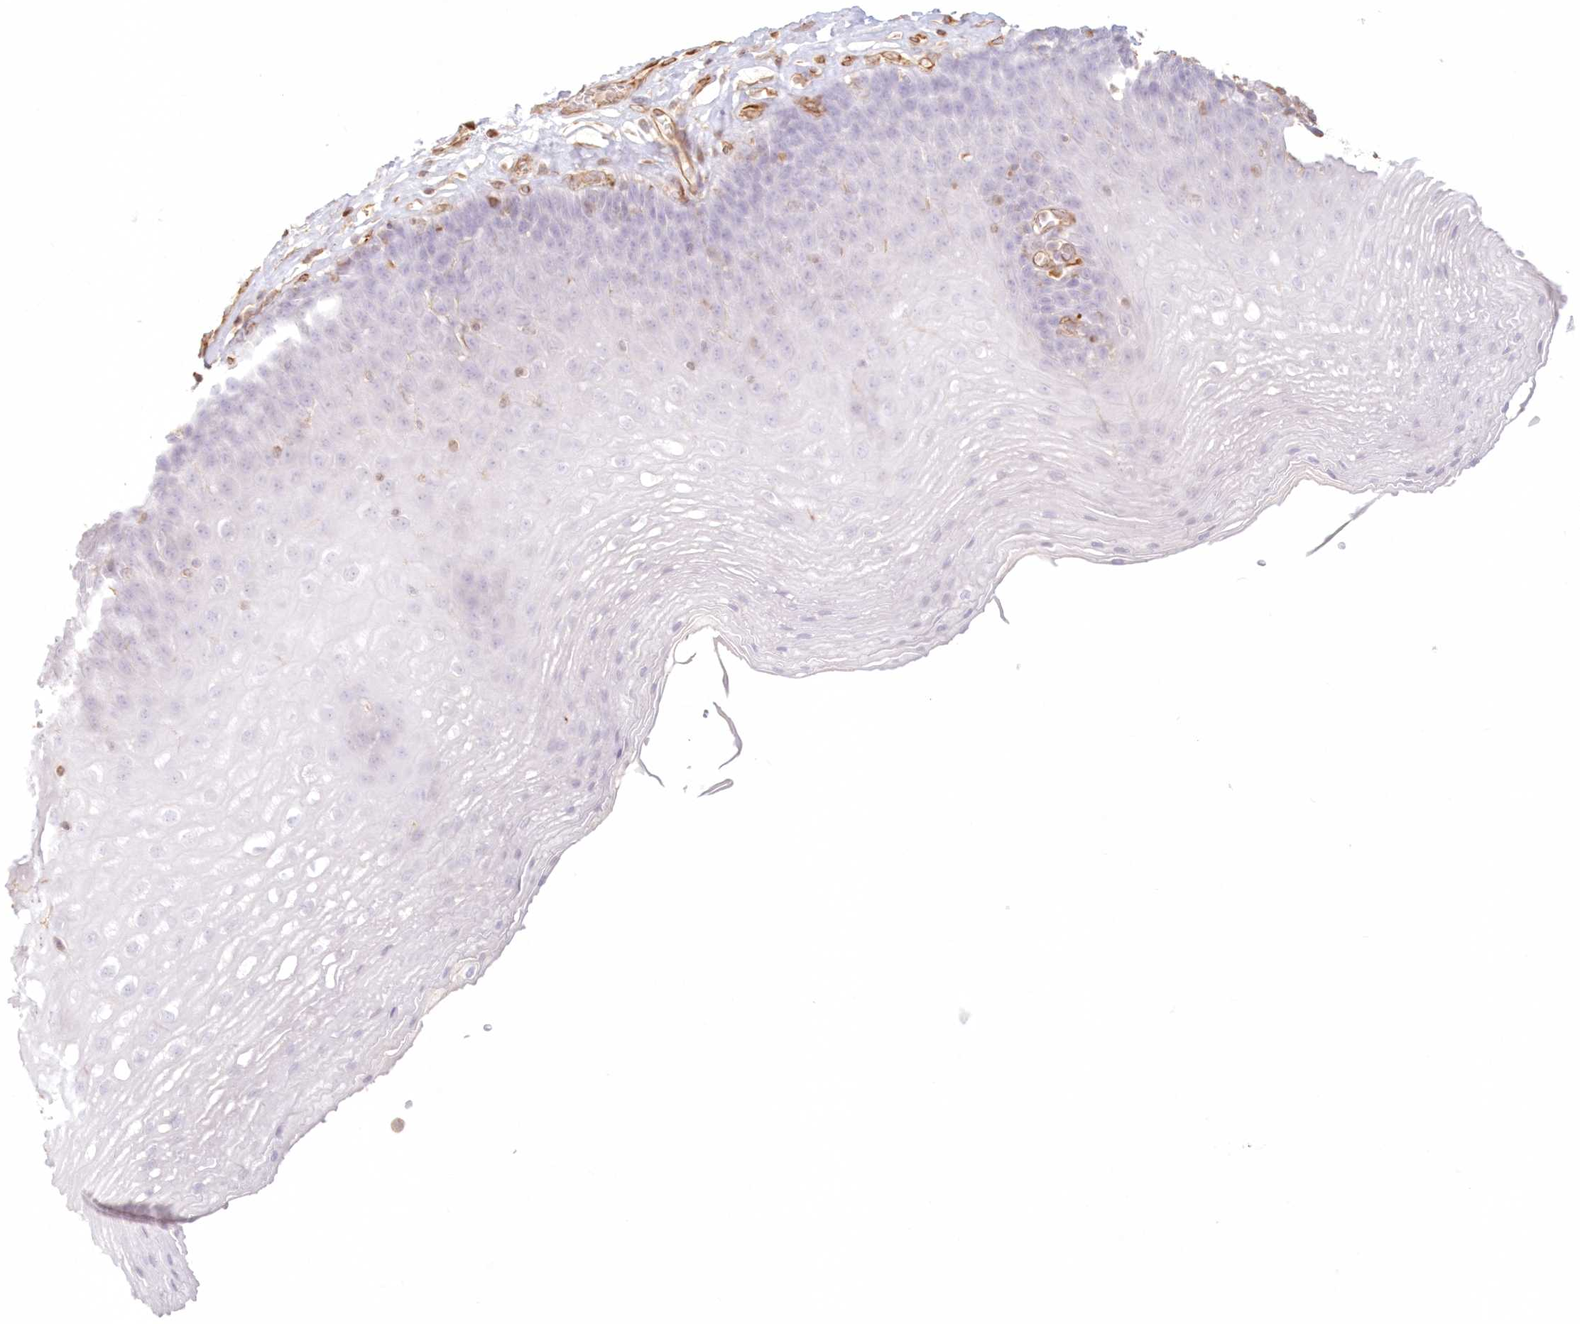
{"staining": {"intensity": "negative", "quantity": "none", "location": "none"}, "tissue": "esophagus", "cell_type": "Squamous epithelial cells", "image_type": "normal", "snomed": [{"axis": "morphology", "description": "Normal tissue, NOS"}, {"axis": "topography", "description": "Esophagus"}], "caption": "This is a photomicrograph of immunohistochemistry (IHC) staining of unremarkable esophagus, which shows no positivity in squamous epithelial cells.", "gene": "DMRTB1", "patient": {"sex": "female", "age": 66}}